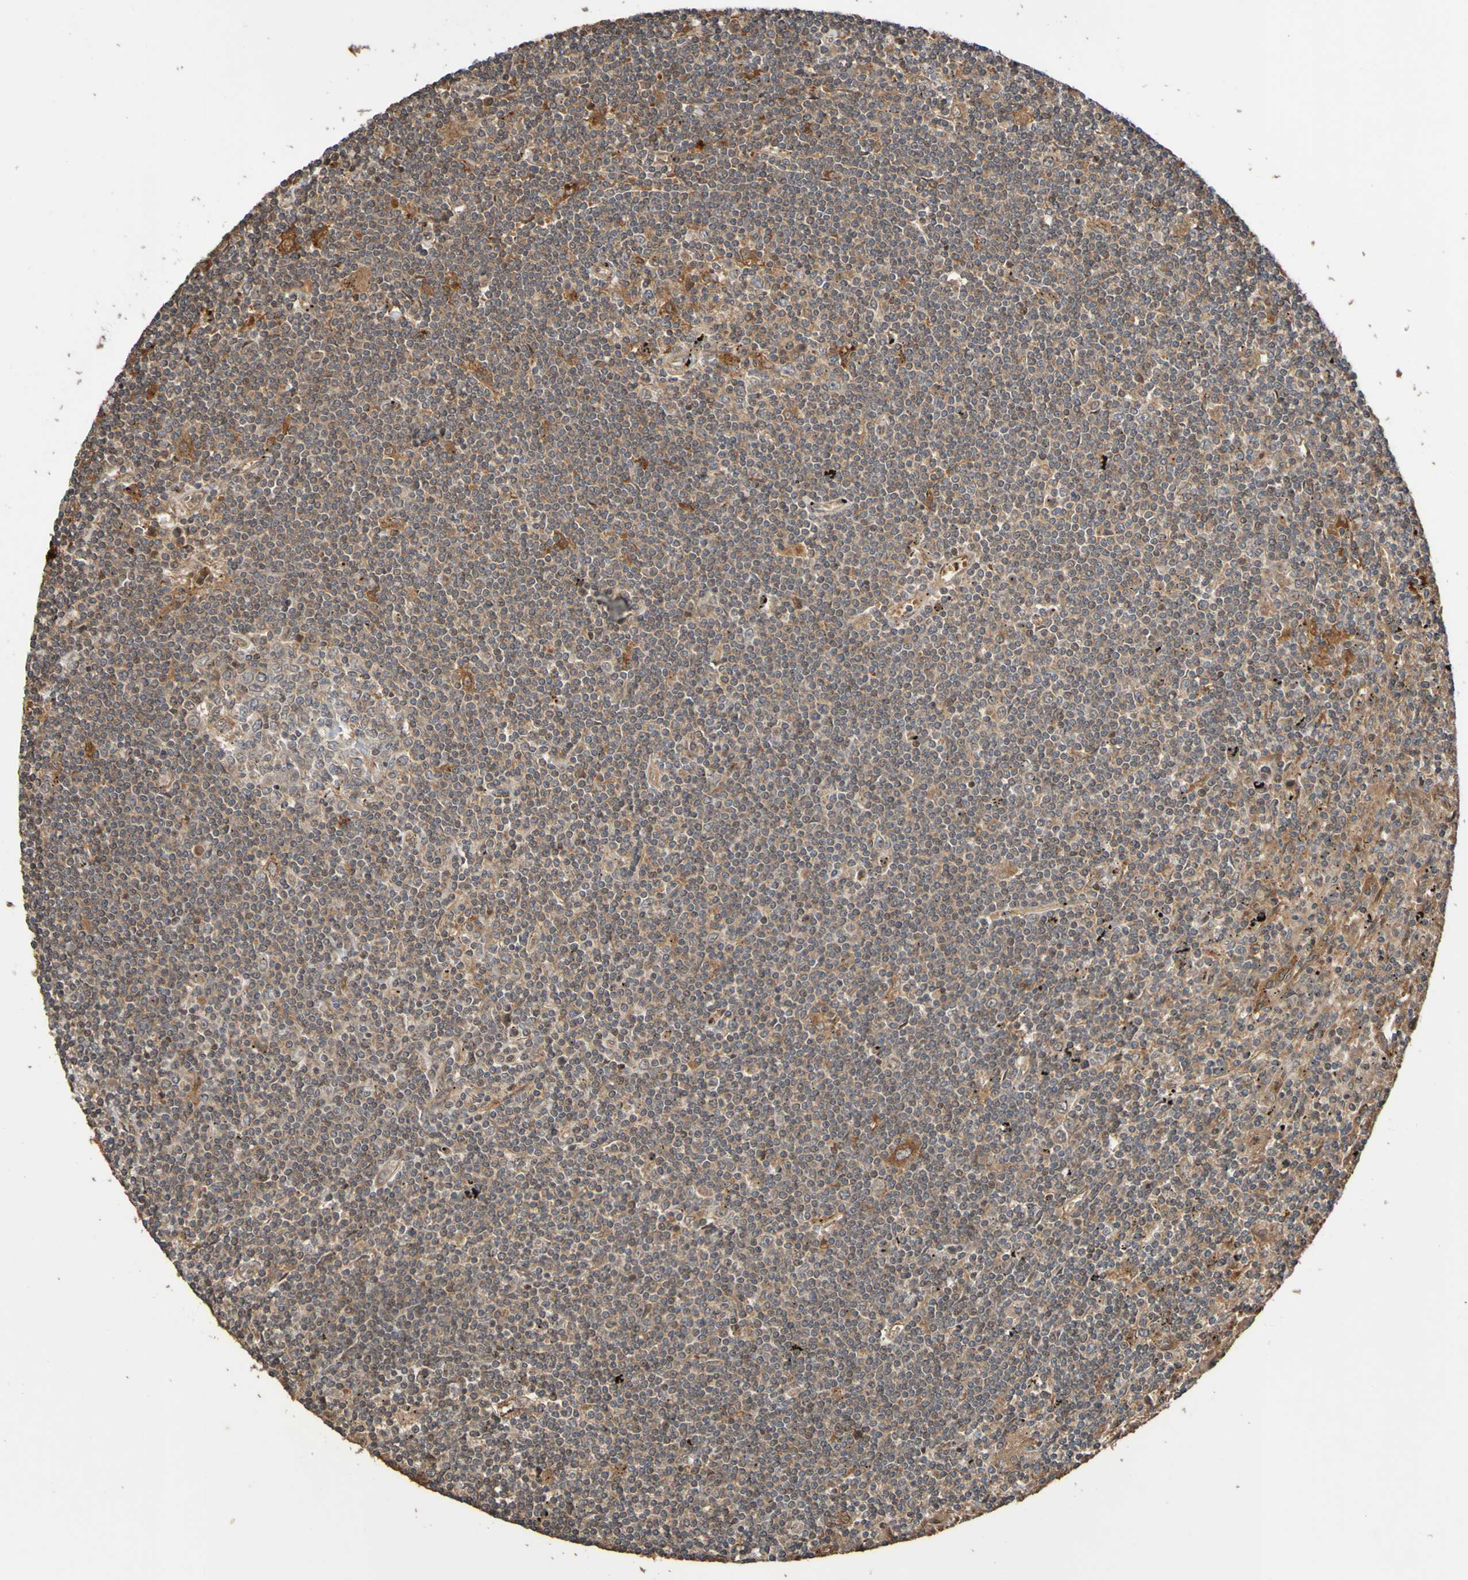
{"staining": {"intensity": "weak", "quantity": ">75%", "location": "cytoplasmic/membranous"}, "tissue": "lymphoma", "cell_type": "Tumor cells", "image_type": "cancer", "snomed": [{"axis": "morphology", "description": "Malignant lymphoma, non-Hodgkin's type, Low grade"}, {"axis": "topography", "description": "Spleen"}], "caption": "Malignant lymphoma, non-Hodgkin's type (low-grade) was stained to show a protein in brown. There is low levels of weak cytoplasmic/membranous staining in approximately >75% of tumor cells.", "gene": "UCN", "patient": {"sex": "male", "age": 76}}